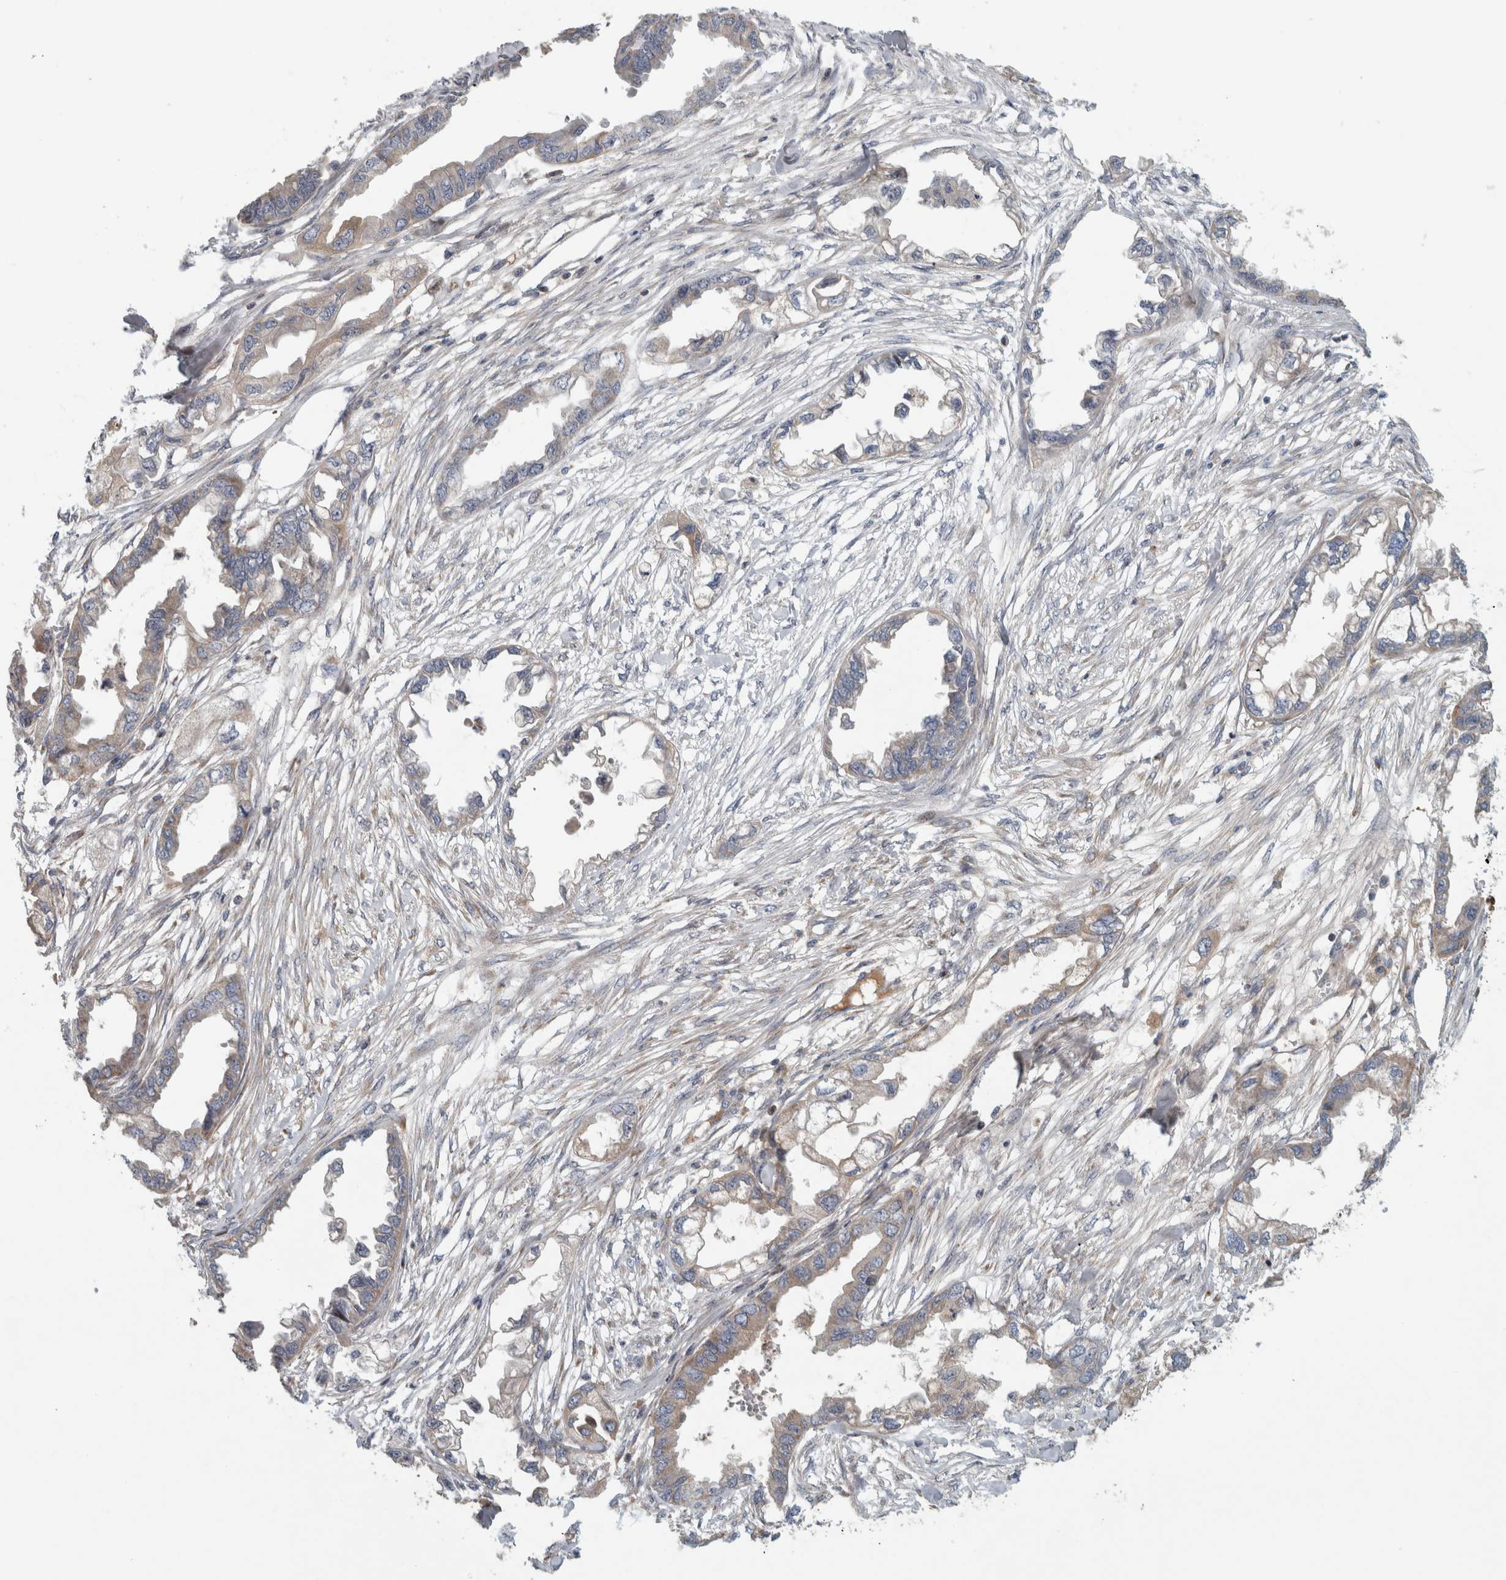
{"staining": {"intensity": "weak", "quantity": "<25%", "location": "cytoplasmic/membranous"}, "tissue": "endometrial cancer", "cell_type": "Tumor cells", "image_type": "cancer", "snomed": [{"axis": "morphology", "description": "Adenocarcinoma, NOS"}, {"axis": "morphology", "description": "Adenocarcinoma, metastatic, NOS"}, {"axis": "topography", "description": "Adipose tissue"}, {"axis": "topography", "description": "Endometrium"}], "caption": "Human endometrial cancer (adenocarcinoma) stained for a protein using IHC displays no expression in tumor cells.", "gene": "RBM48", "patient": {"sex": "female", "age": 67}}